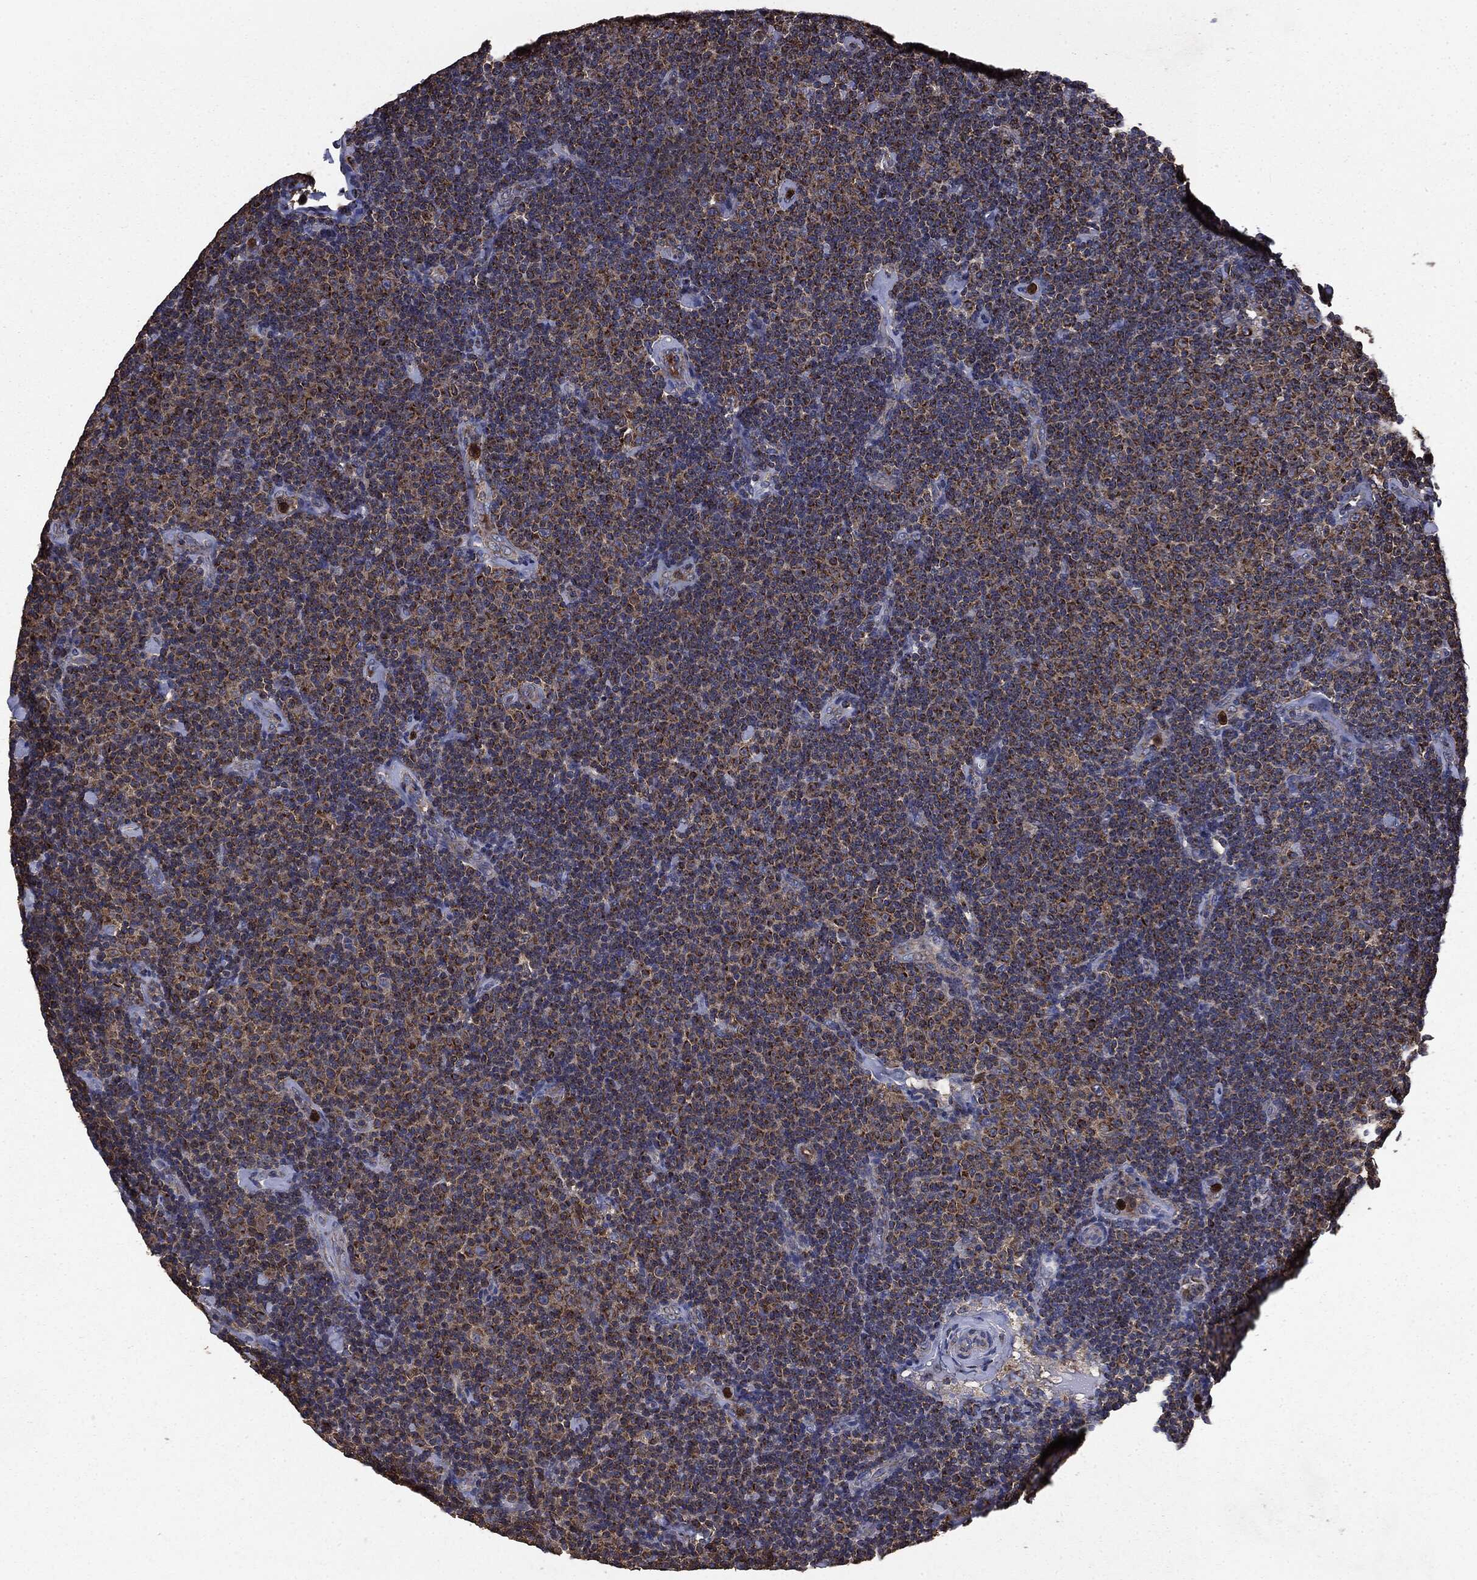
{"staining": {"intensity": "strong", "quantity": "25%-75%", "location": "cytoplasmic/membranous"}, "tissue": "lymphoma", "cell_type": "Tumor cells", "image_type": "cancer", "snomed": [{"axis": "morphology", "description": "Malignant lymphoma, non-Hodgkin's type, Low grade"}, {"axis": "topography", "description": "Lymph node"}], "caption": "Immunohistochemical staining of human low-grade malignant lymphoma, non-Hodgkin's type exhibits high levels of strong cytoplasmic/membranous protein positivity in about 25%-75% of tumor cells.", "gene": "MAPK6", "patient": {"sex": "male", "age": 81}}